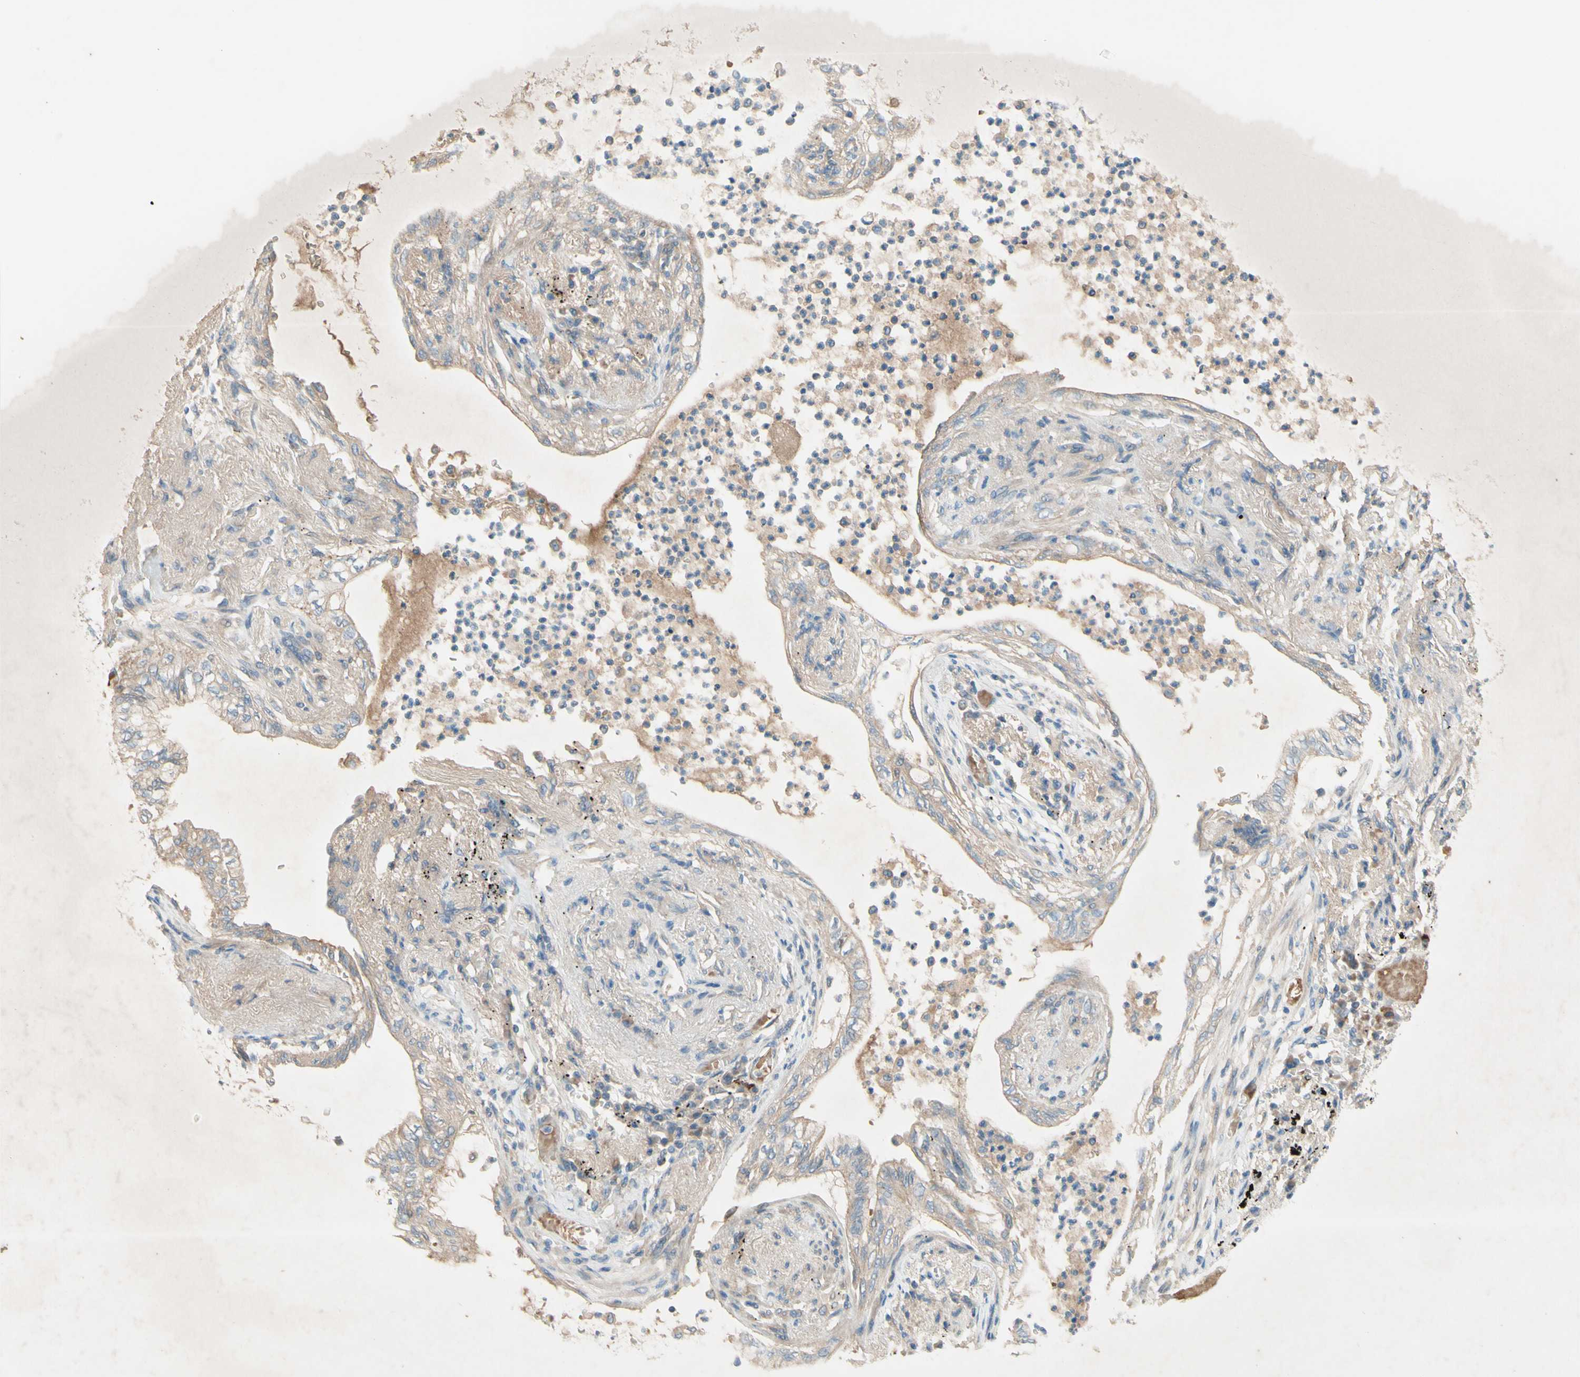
{"staining": {"intensity": "weak", "quantity": "25%-75%", "location": "cytoplasmic/membranous"}, "tissue": "lung cancer", "cell_type": "Tumor cells", "image_type": "cancer", "snomed": [{"axis": "morphology", "description": "Normal tissue, NOS"}, {"axis": "morphology", "description": "Adenocarcinoma, NOS"}, {"axis": "topography", "description": "Bronchus"}, {"axis": "topography", "description": "Lung"}], "caption": "A micrograph of lung cancer (adenocarcinoma) stained for a protein displays weak cytoplasmic/membranous brown staining in tumor cells.", "gene": "IL2", "patient": {"sex": "female", "age": 70}}